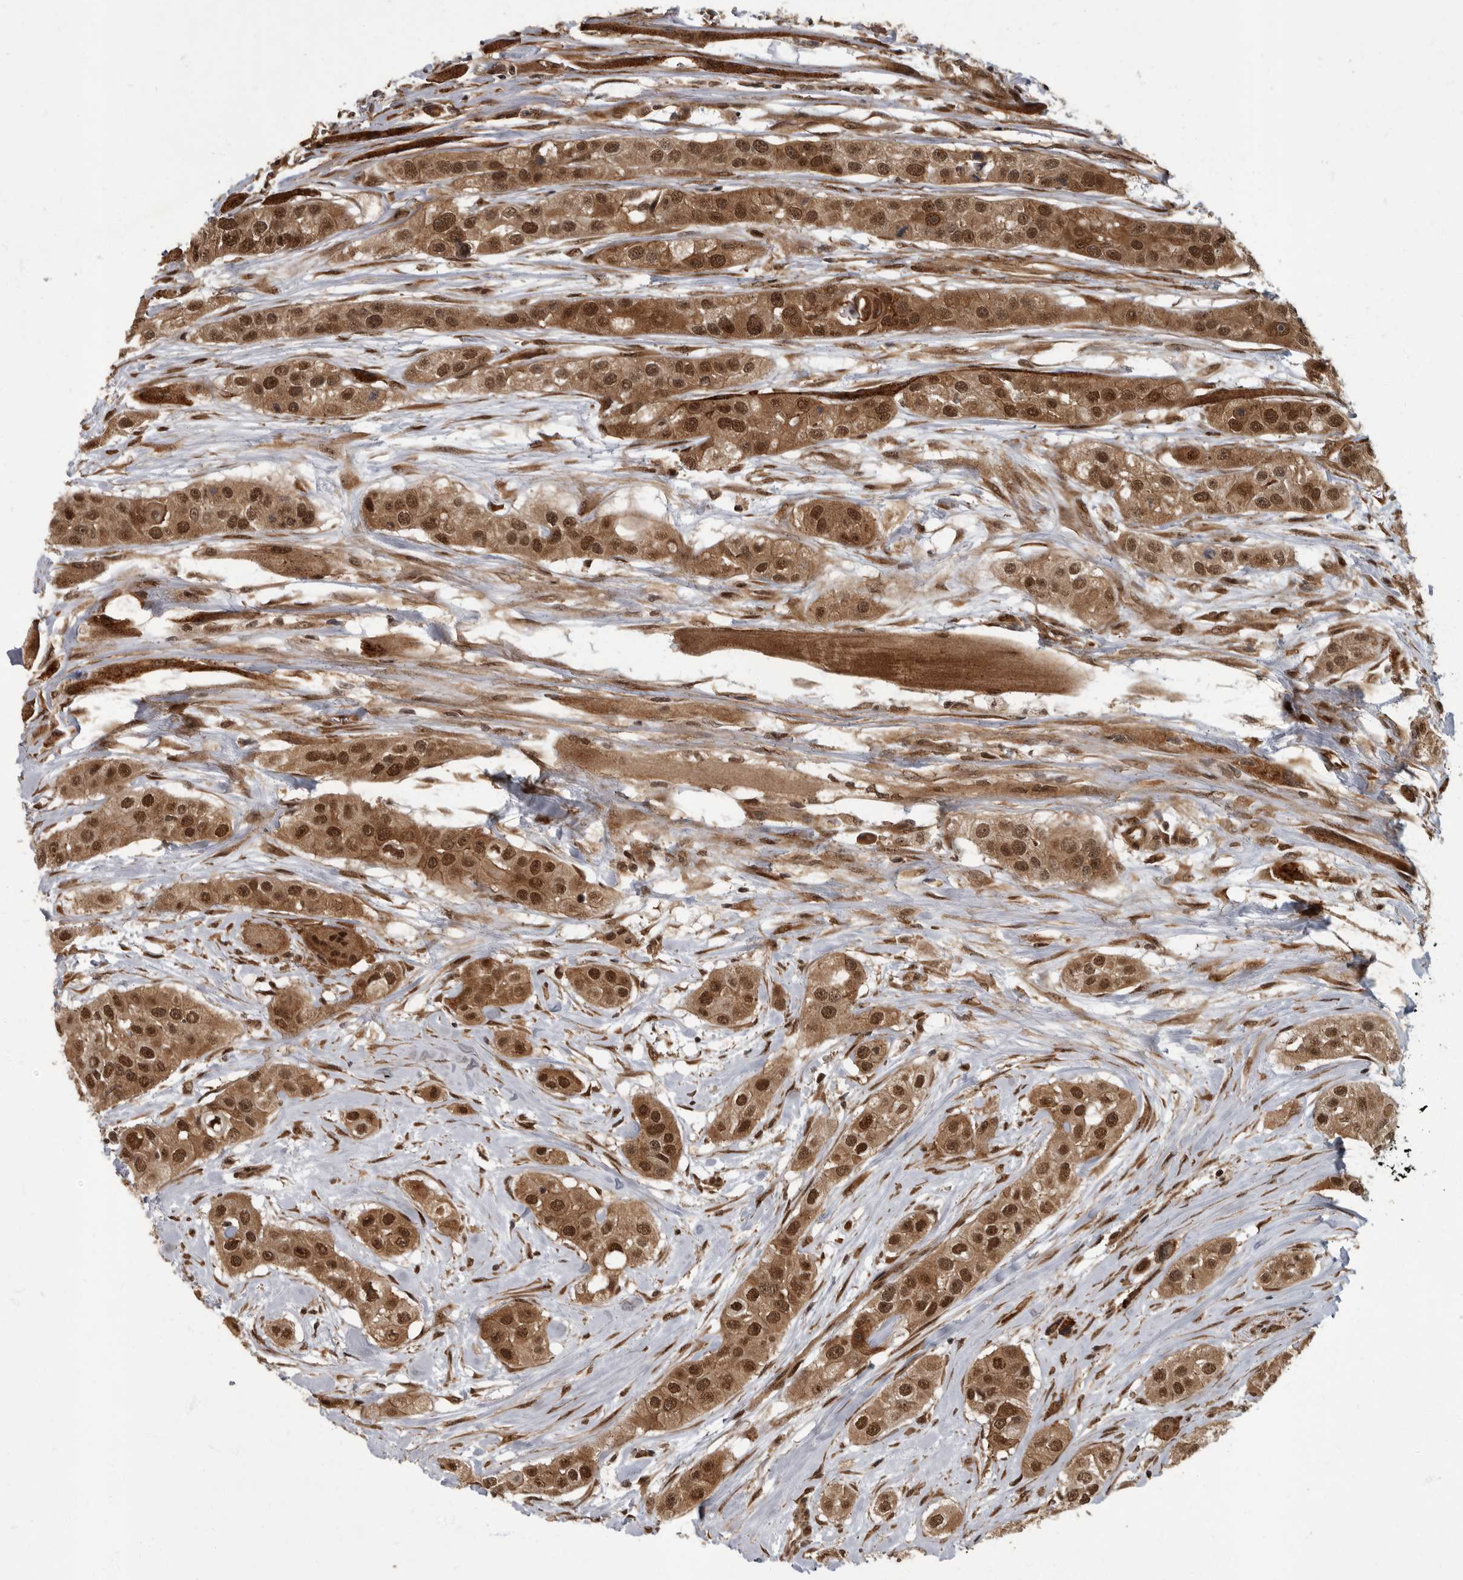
{"staining": {"intensity": "strong", "quantity": ">75%", "location": "cytoplasmic/membranous,nuclear"}, "tissue": "head and neck cancer", "cell_type": "Tumor cells", "image_type": "cancer", "snomed": [{"axis": "morphology", "description": "Normal tissue, NOS"}, {"axis": "morphology", "description": "Squamous cell carcinoma, NOS"}, {"axis": "topography", "description": "Skeletal muscle"}, {"axis": "topography", "description": "Head-Neck"}], "caption": "Strong cytoplasmic/membranous and nuclear protein expression is identified in about >75% of tumor cells in head and neck cancer. Immunohistochemistry stains the protein of interest in brown and the nuclei are stained blue.", "gene": "VPS50", "patient": {"sex": "male", "age": 51}}